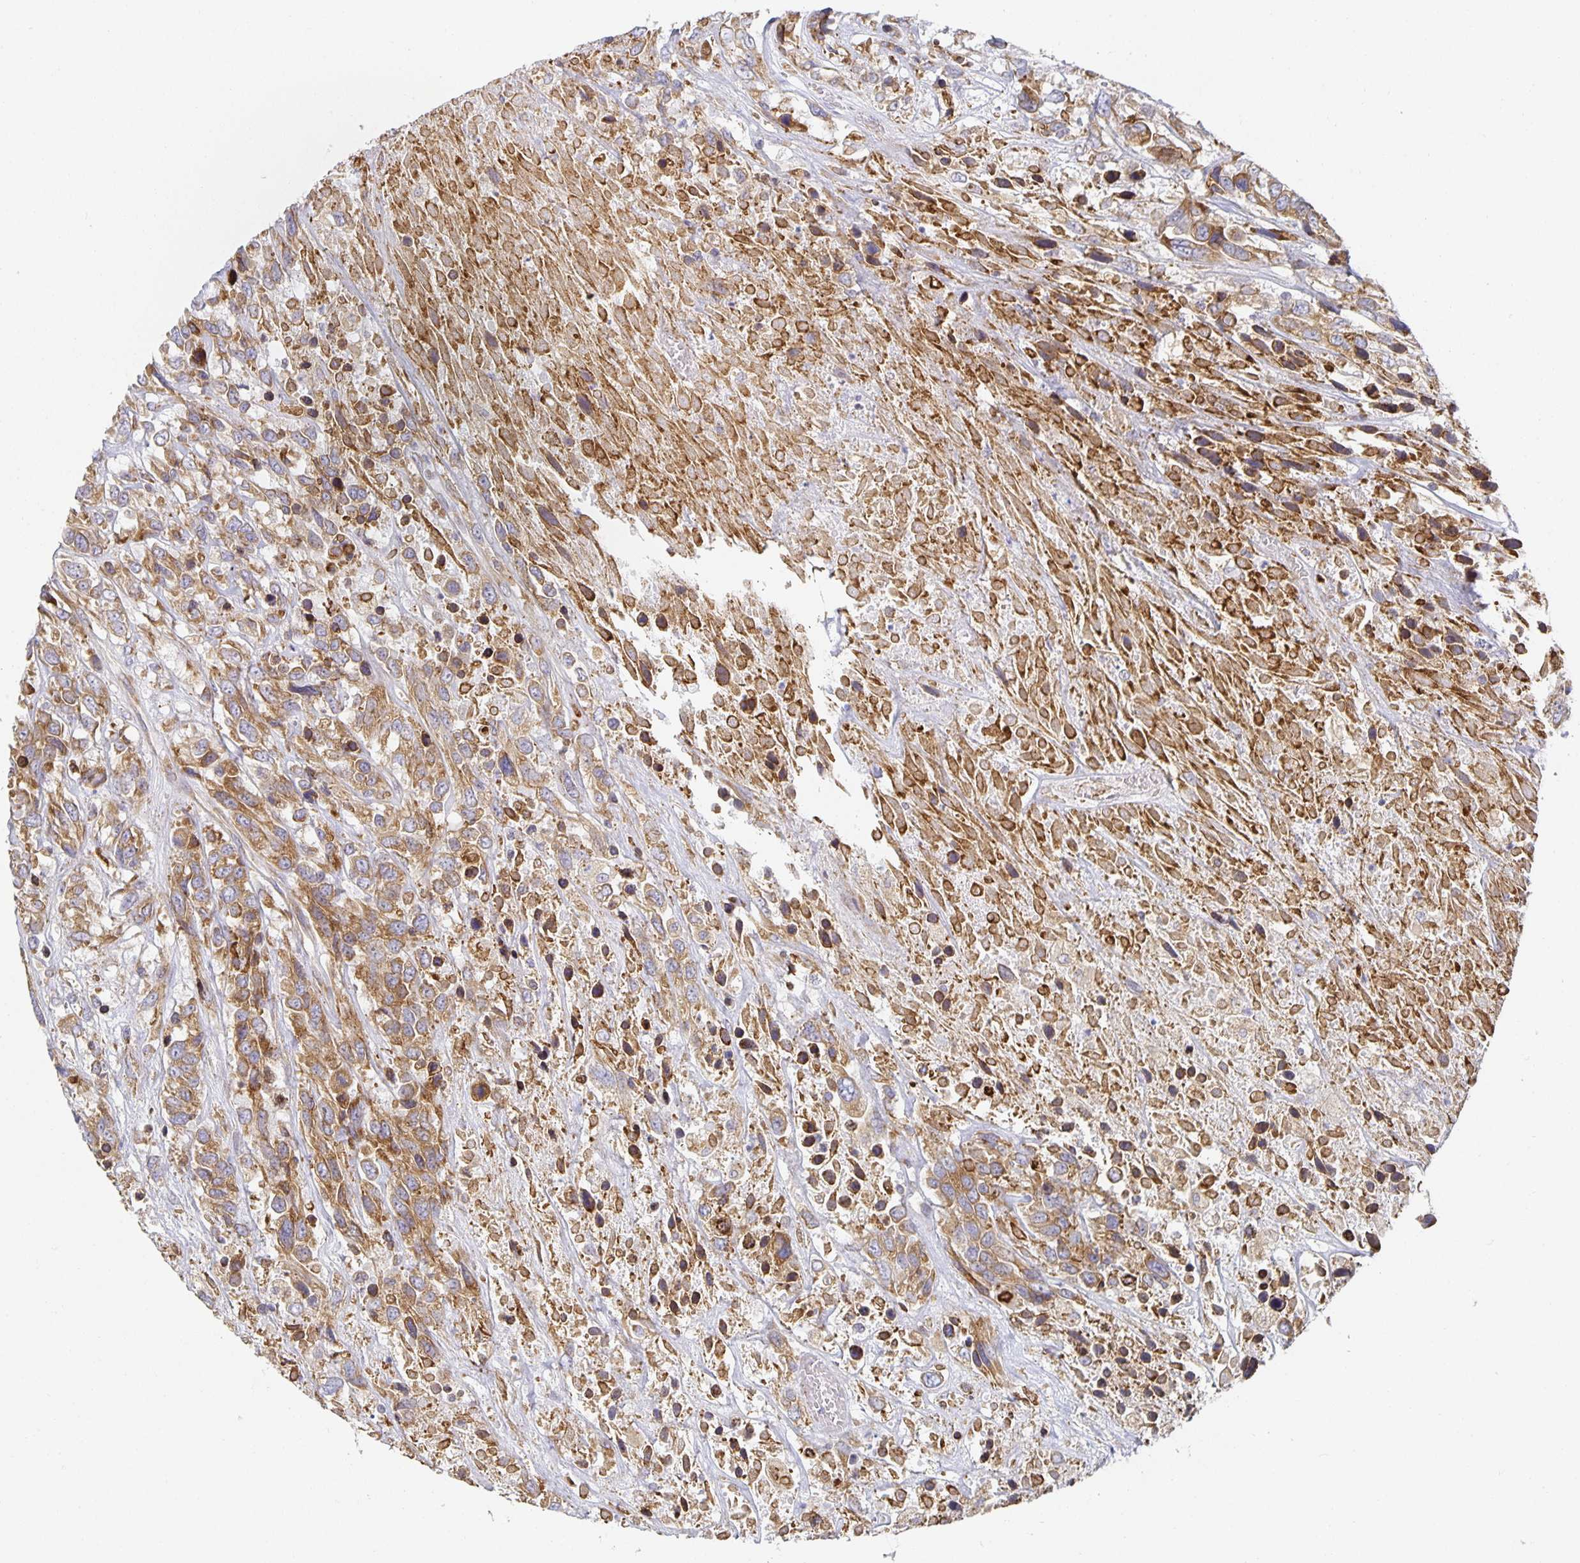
{"staining": {"intensity": "moderate", "quantity": ">75%", "location": "cytoplasmic/membranous"}, "tissue": "urothelial cancer", "cell_type": "Tumor cells", "image_type": "cancer", "snomed": [{"axis": "morphology", "description": "Urothelial carcinoma, High grade"}, {"axis": "topography", "description": "Urinary bladder"}], "caption": "Brown immunohistochemical staining in urothelial cancer demonstrates moderate cytoplasmic/membranous staining in approximately >75% of tumor cells.", "gene": "NOMO1", "patient": {"sex": "female", "age": 70}}